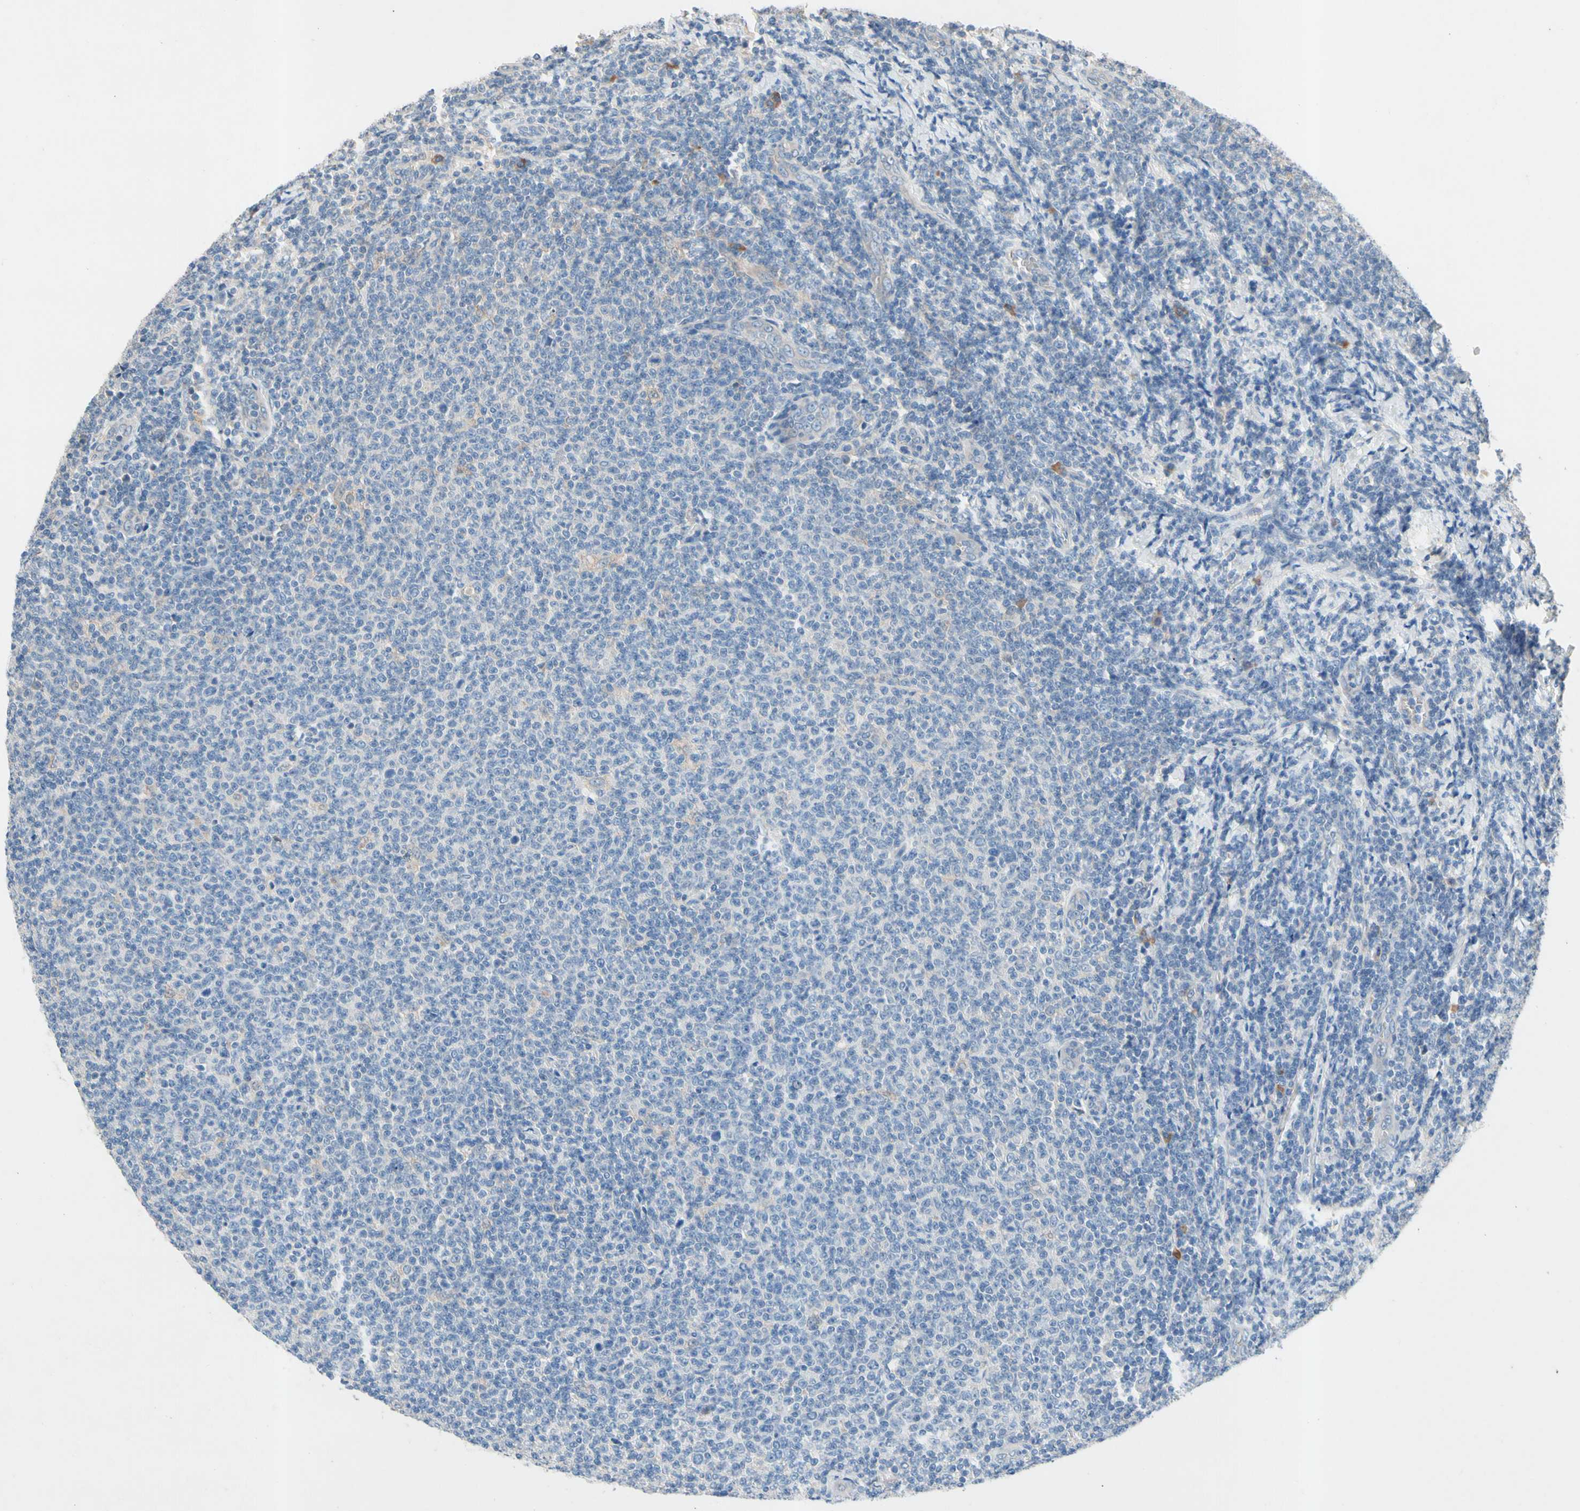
{"staining": {"intensity": "negative", "quantity": "none", "location": "none"}, "tissue": "lymphoma", "cell_type": "Tumor cells", "image_type": "cancer", "snomed": [{"axis": "morphology", "description": "Malignant lymphoma, non-Hodgkin's type, Low grade"}, {"axis": "topography", "description": "Lymph node"}], "caption": "Immunohistochemistry (IHC) of human lymphoma demonstrates no staining in tumor cells.", "gene": "PRDX4", "patient": {"sex": "male", "age": 66}}